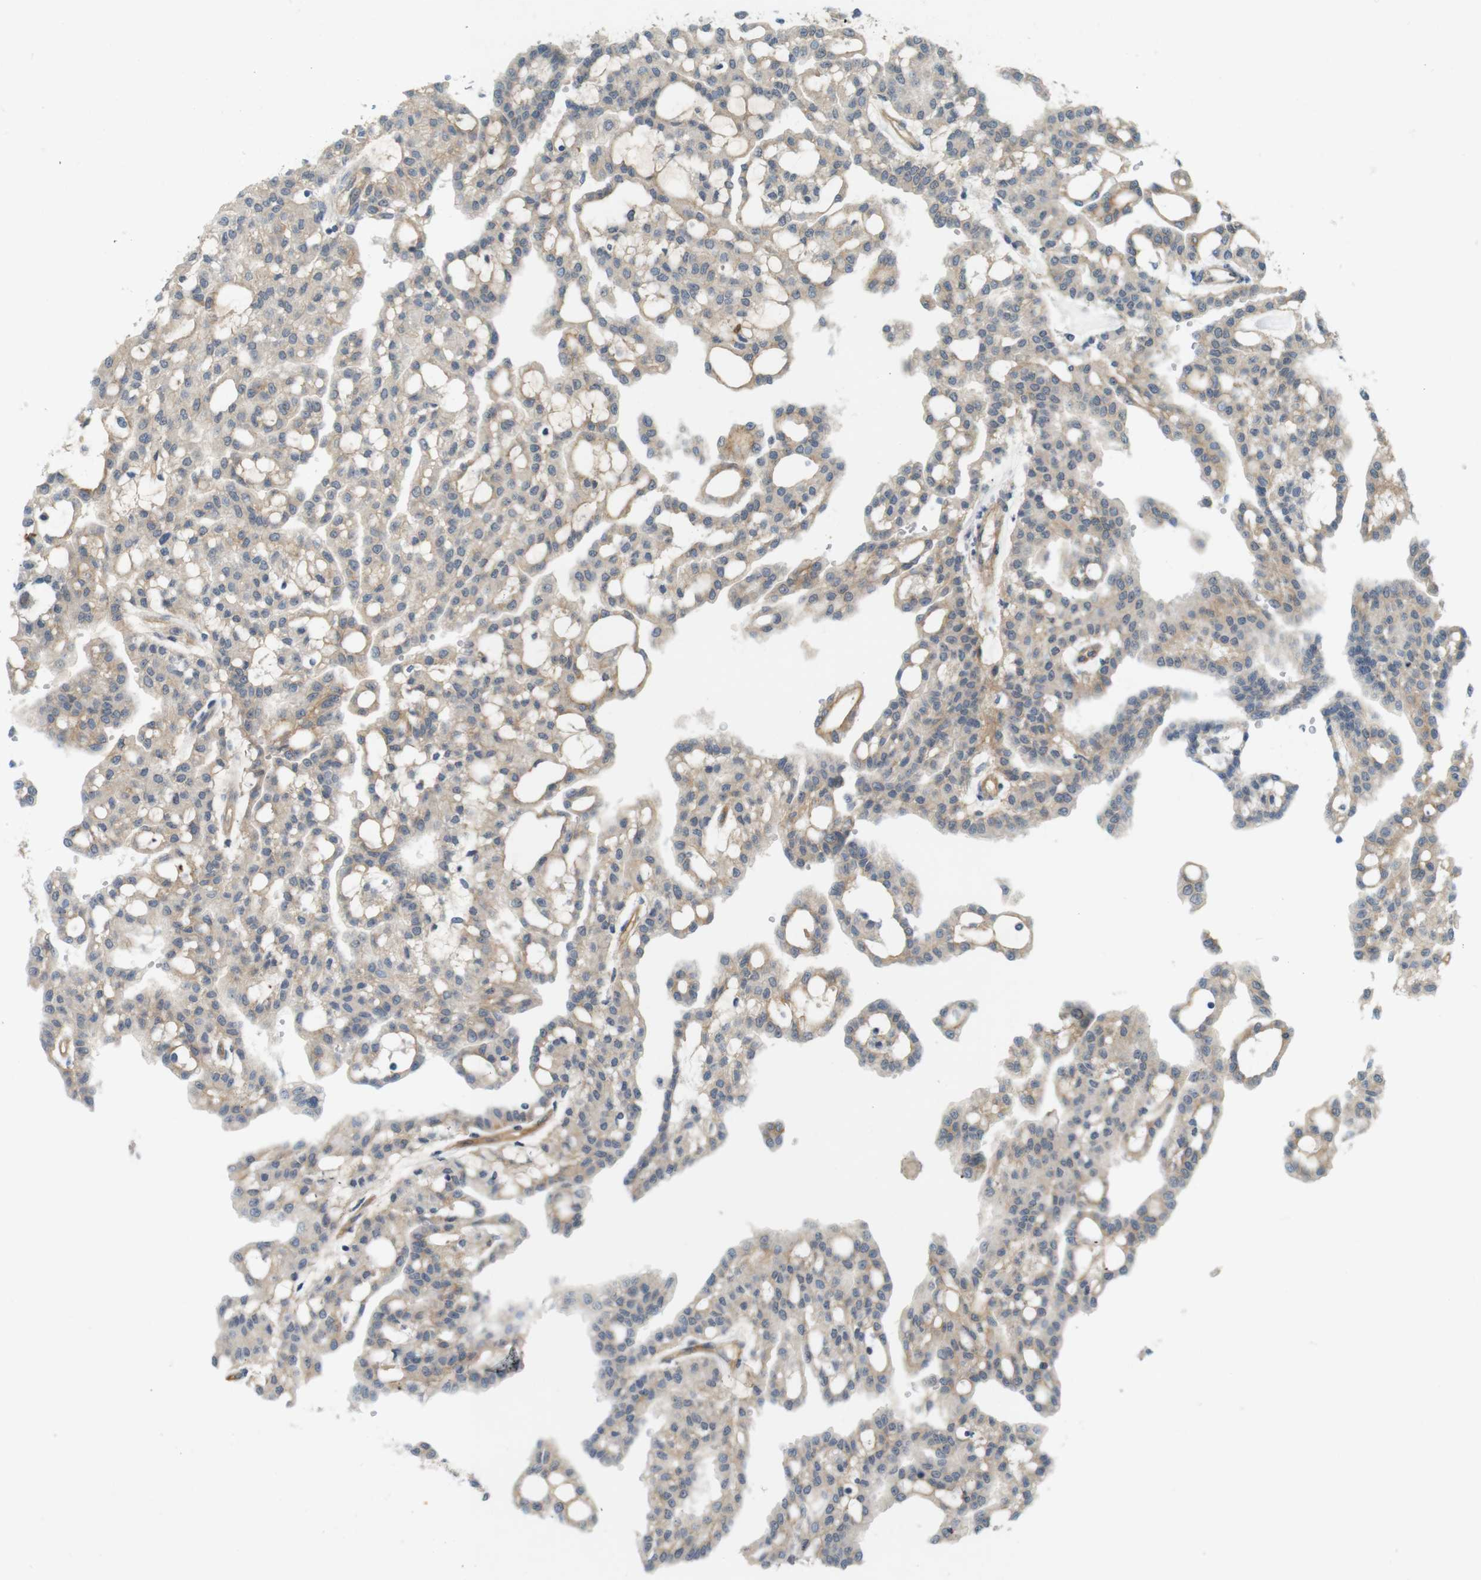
{"staining": {"intensity": "weak", "quantity": ">75%", "location": "cytoplasmic/membranous"}, "tissue": "renal cancer", "cell_type": "Tumor cells", "image_type": "cancer", "snomed": [{"axis": "morphology", "description": "Adenocarcinoma, NOS"}, {"axis": "topography", "description": "Kidney"}], "caption": "This micrograph demonstrates adenocarcinoma (renal) stained with IHC to label a protein in brown. The cytoplasmic/membranous of tumor cells show weak positivity for the protein. Nuclei are counter-stained blue.", "gene": "PVR", "patient": {"sex": "male", "age": 63}}